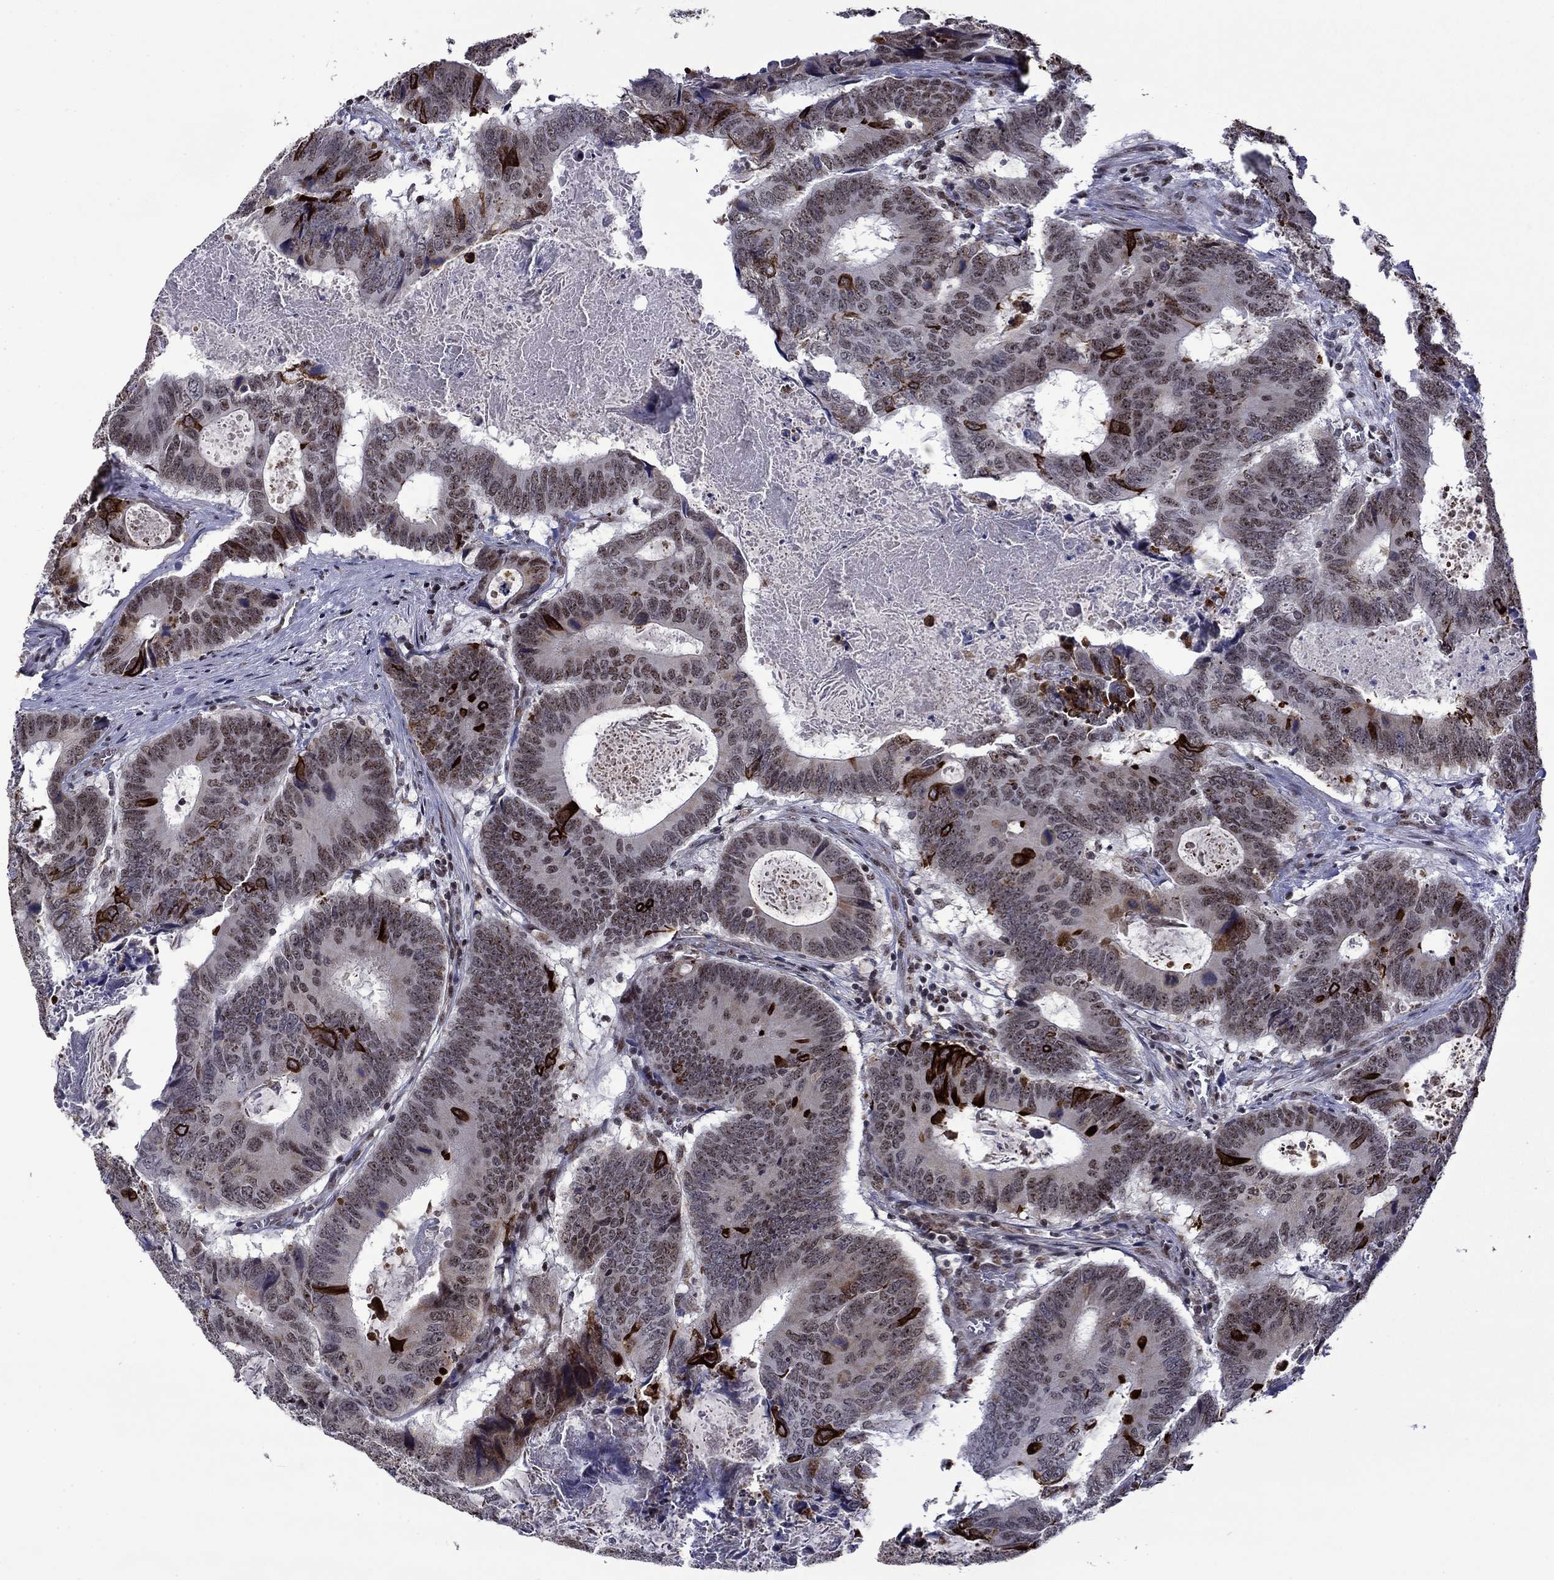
{"staining": {"intensity": "strong", "quantity": "<25%", "location": "cytoplasmic/membranous"}, "tissue": "colorectal cancer", "cell_type": "Tumor cells", "image_type": "cancer", "snomed": [{"axis": "morphology", "description": "Adenocarcinoma, NOS"}, {"axis": "topography", "description": "Colon"}], "caption": "Strong cytoplasmic/membranous expression is present in approximately <25% of tumor cells in colorectal cancer (adenocarcinoma).", "gene": "SURF2", "patient": {"sex": "female", "age": 82}}